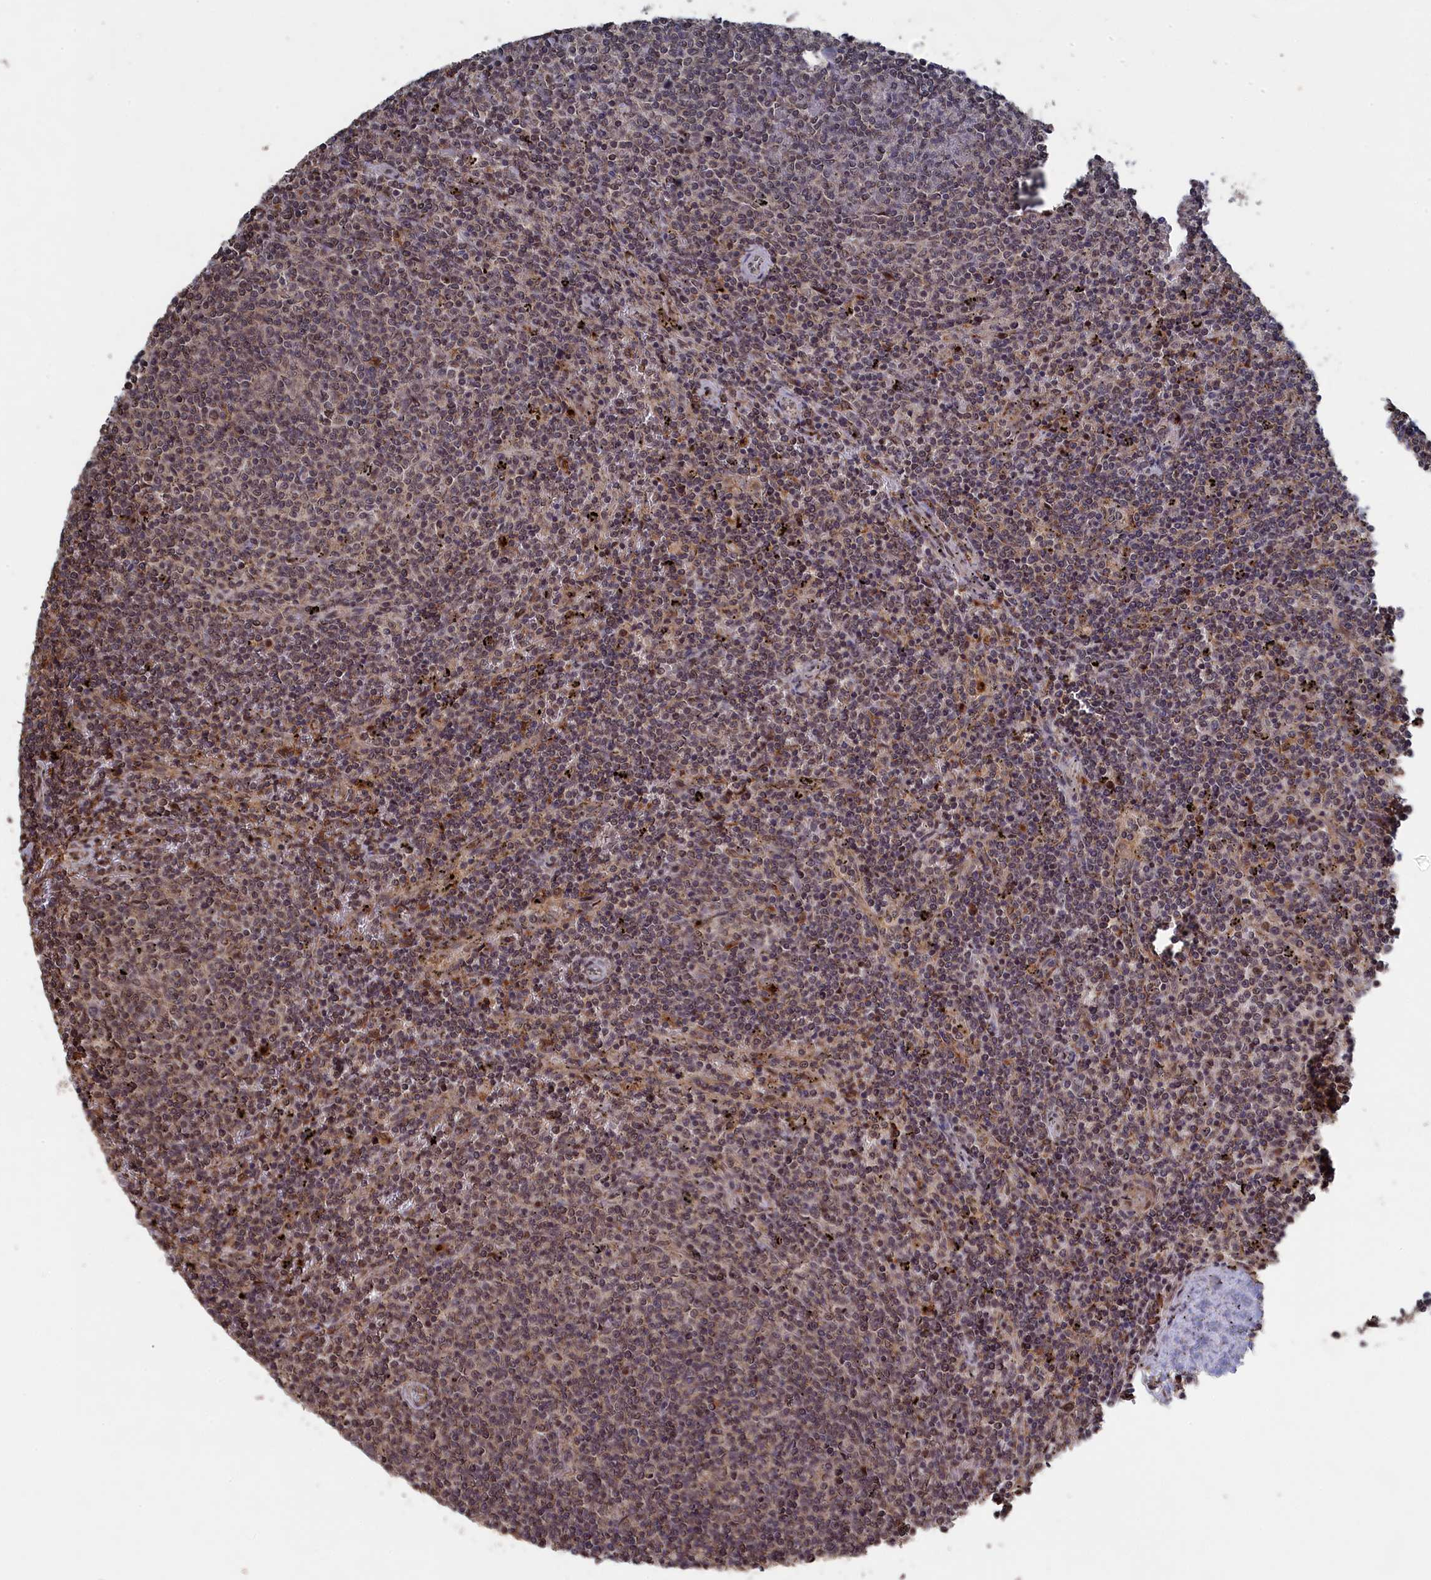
{"staining": {"intensity": "weak", "quantity": ">75%", "location": "nuclear"}, "tissue": "lymphoma", "cell_type": "Tumor cells", "image_type": "cancer", "snomed": [{"axis": "morphology", "description": "Malignant lymphoma, non-Hodgkin's type, Low grade"}, {"axis": "topography", "description": "Spleen"}], "caption": "Low-grade malignant lymphoma, non-Hodgkin's type stained with a brown dye reveals weak nuclear positive positivity in about >75% of tumor cells.", "gene": "CEACAM21", "patient": {"sex": "female", "age": 50}}